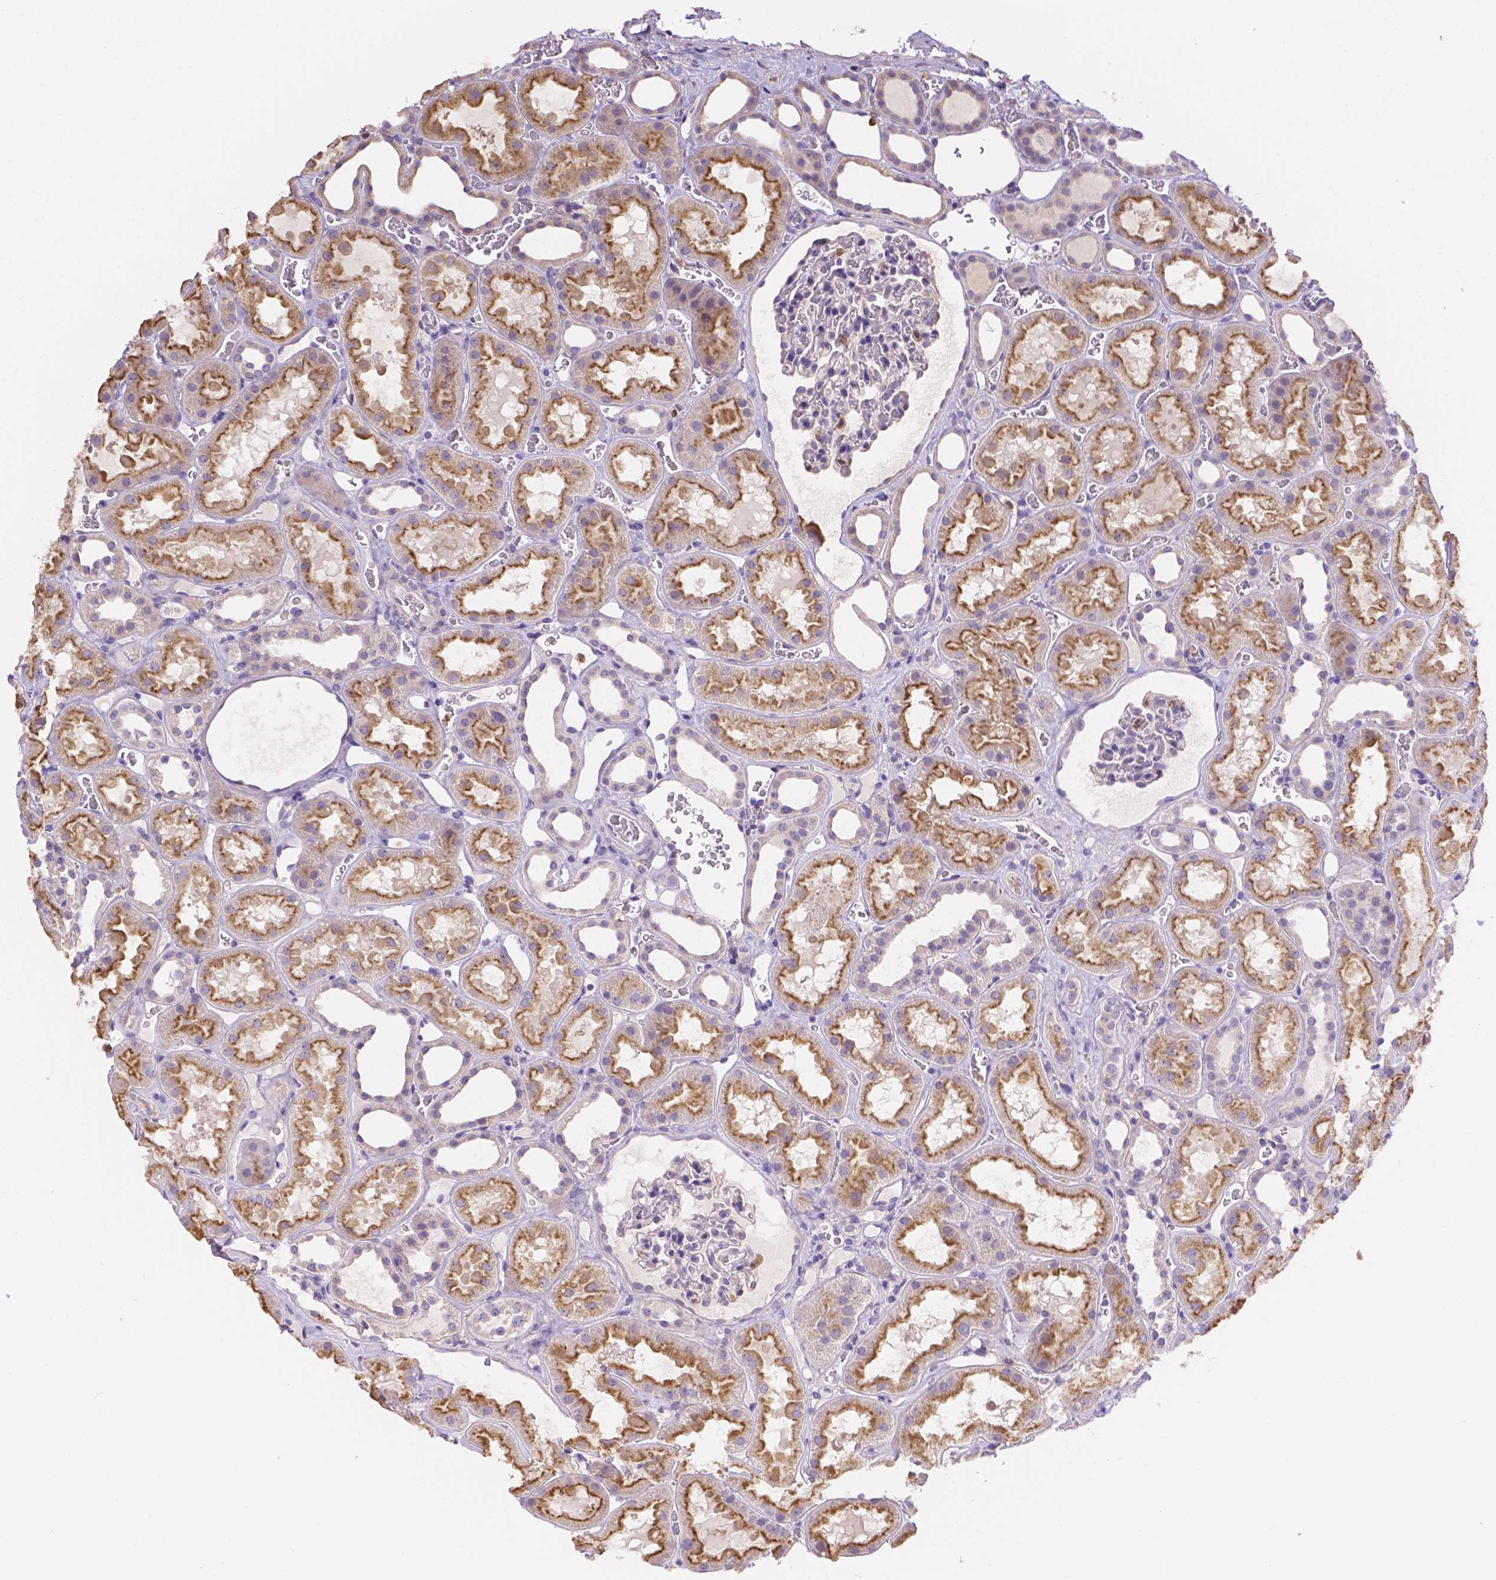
{"staining": {"intensity": "negative", "quantity": "none", "location": "none"}, "tissue": "kidney", "cell_type": "Cells in glomeruli", "image_type": "normal", "snomed": [{"axis": "morphology", "description": "Normal tissue, NOS"}, {"axis": "topography", "description": "Kidney"}], "caption": "The photomicrograph reveals no significant staining in cells in glomeruli of kidney.", "gene": "NXPE2", "patient": {"sex": "female", "age": 41}}